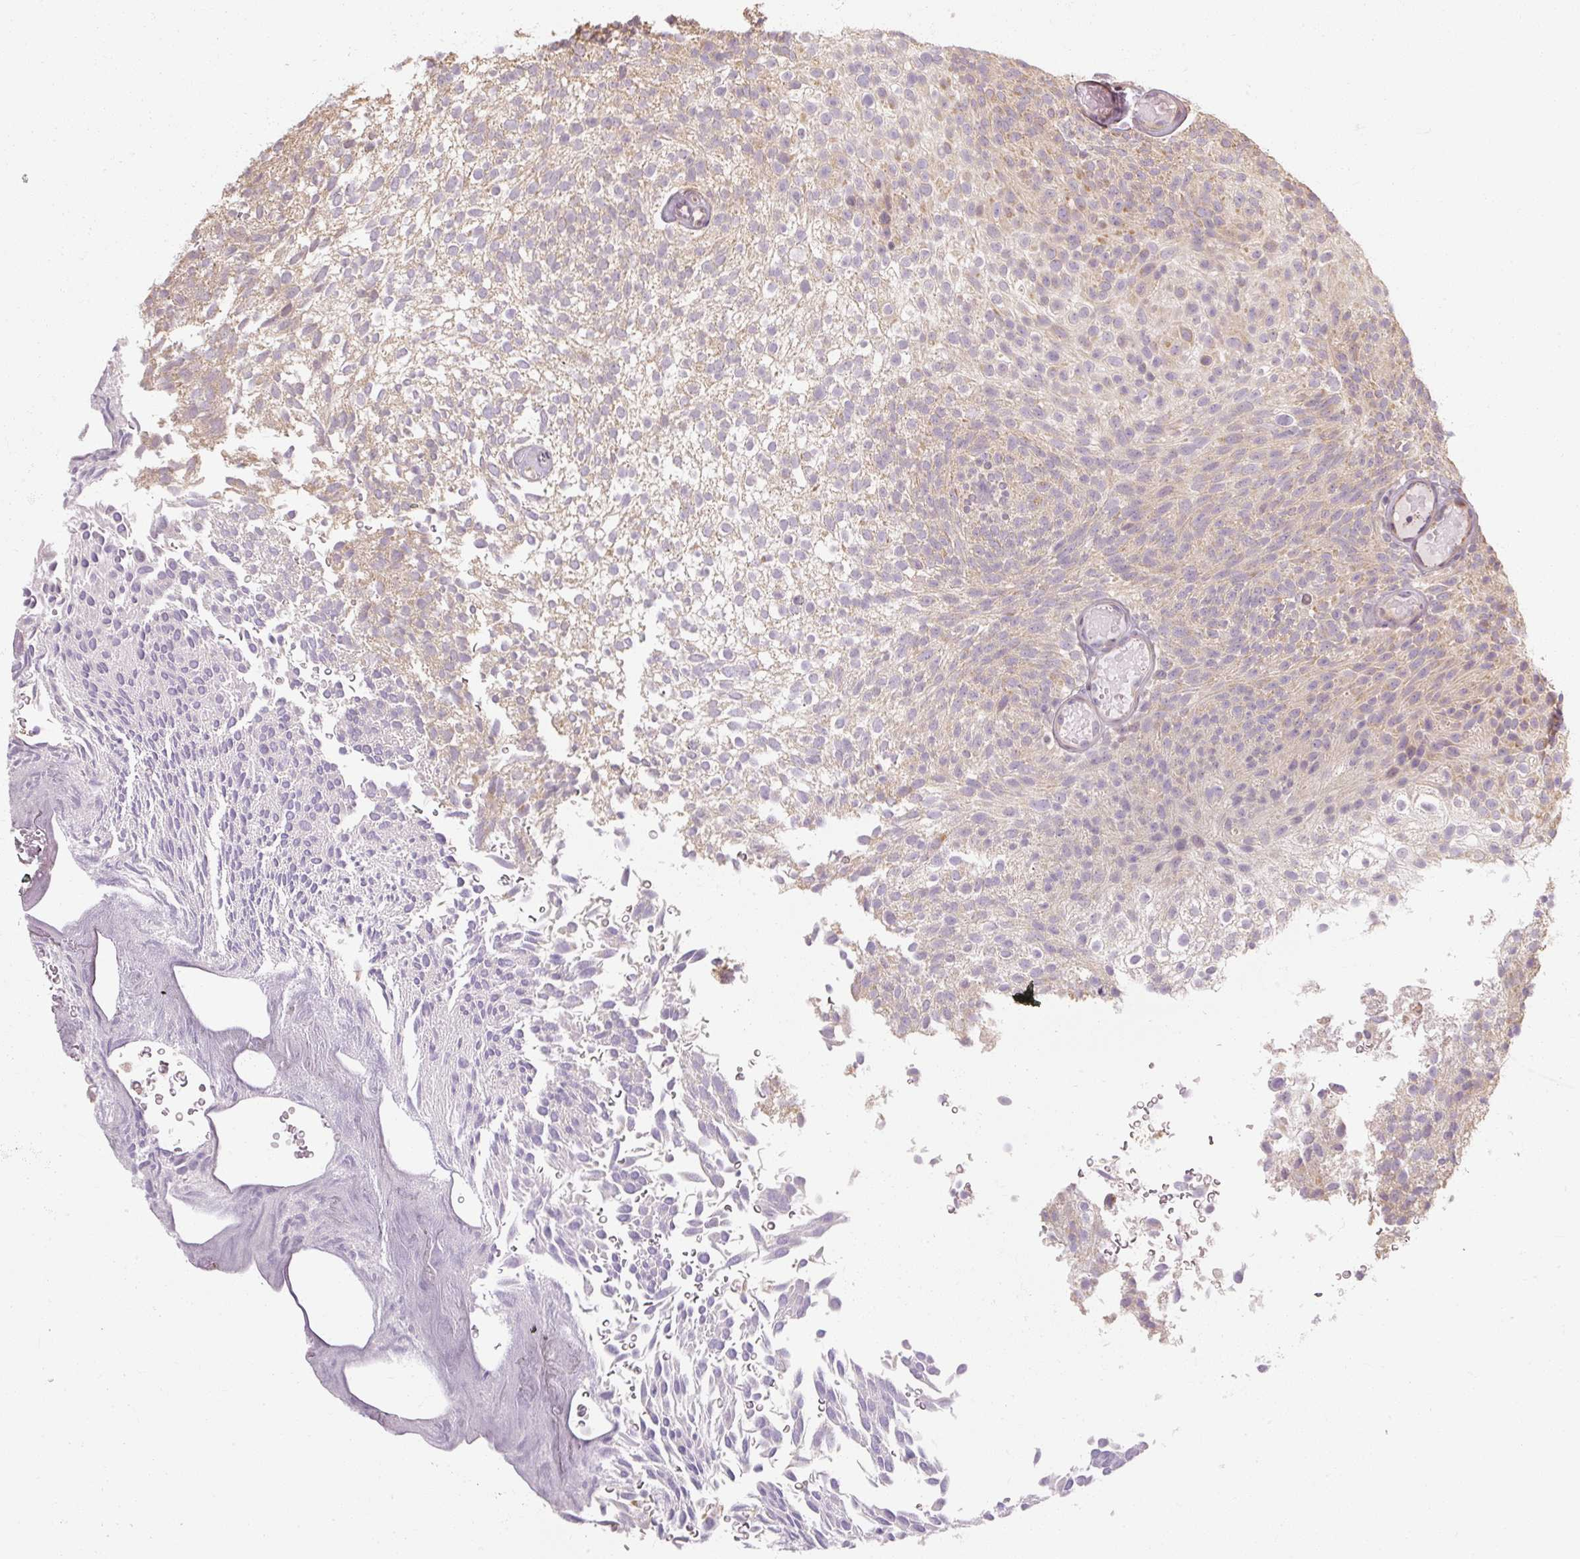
{"staining": {"intensity": "weak", "quantity": "25%-75%", "location": "cytoplasmic/membranous"}, "tissue": "urothelial cancer", "cell_type": "Tumor cells", "image_type": "cancer", "snomed": [{"axis": "morphology", "description": "Urothelial carcinoma, Low grade"}, {"axis": "topography", "description": "Urinary bladder"}], "caption": "An immunohistochemistry image of neoplastic tissue is shown. Protein staining in brown highlights weak cytoplasmic/membranous positivity in low-grade urothelial carcinoma within tumor cells. The protein of interest is shown in brown color, while the nuclei are stained blue.", "gene": "RB1CC1", "patient": {"sex": "male", "age": 78}}